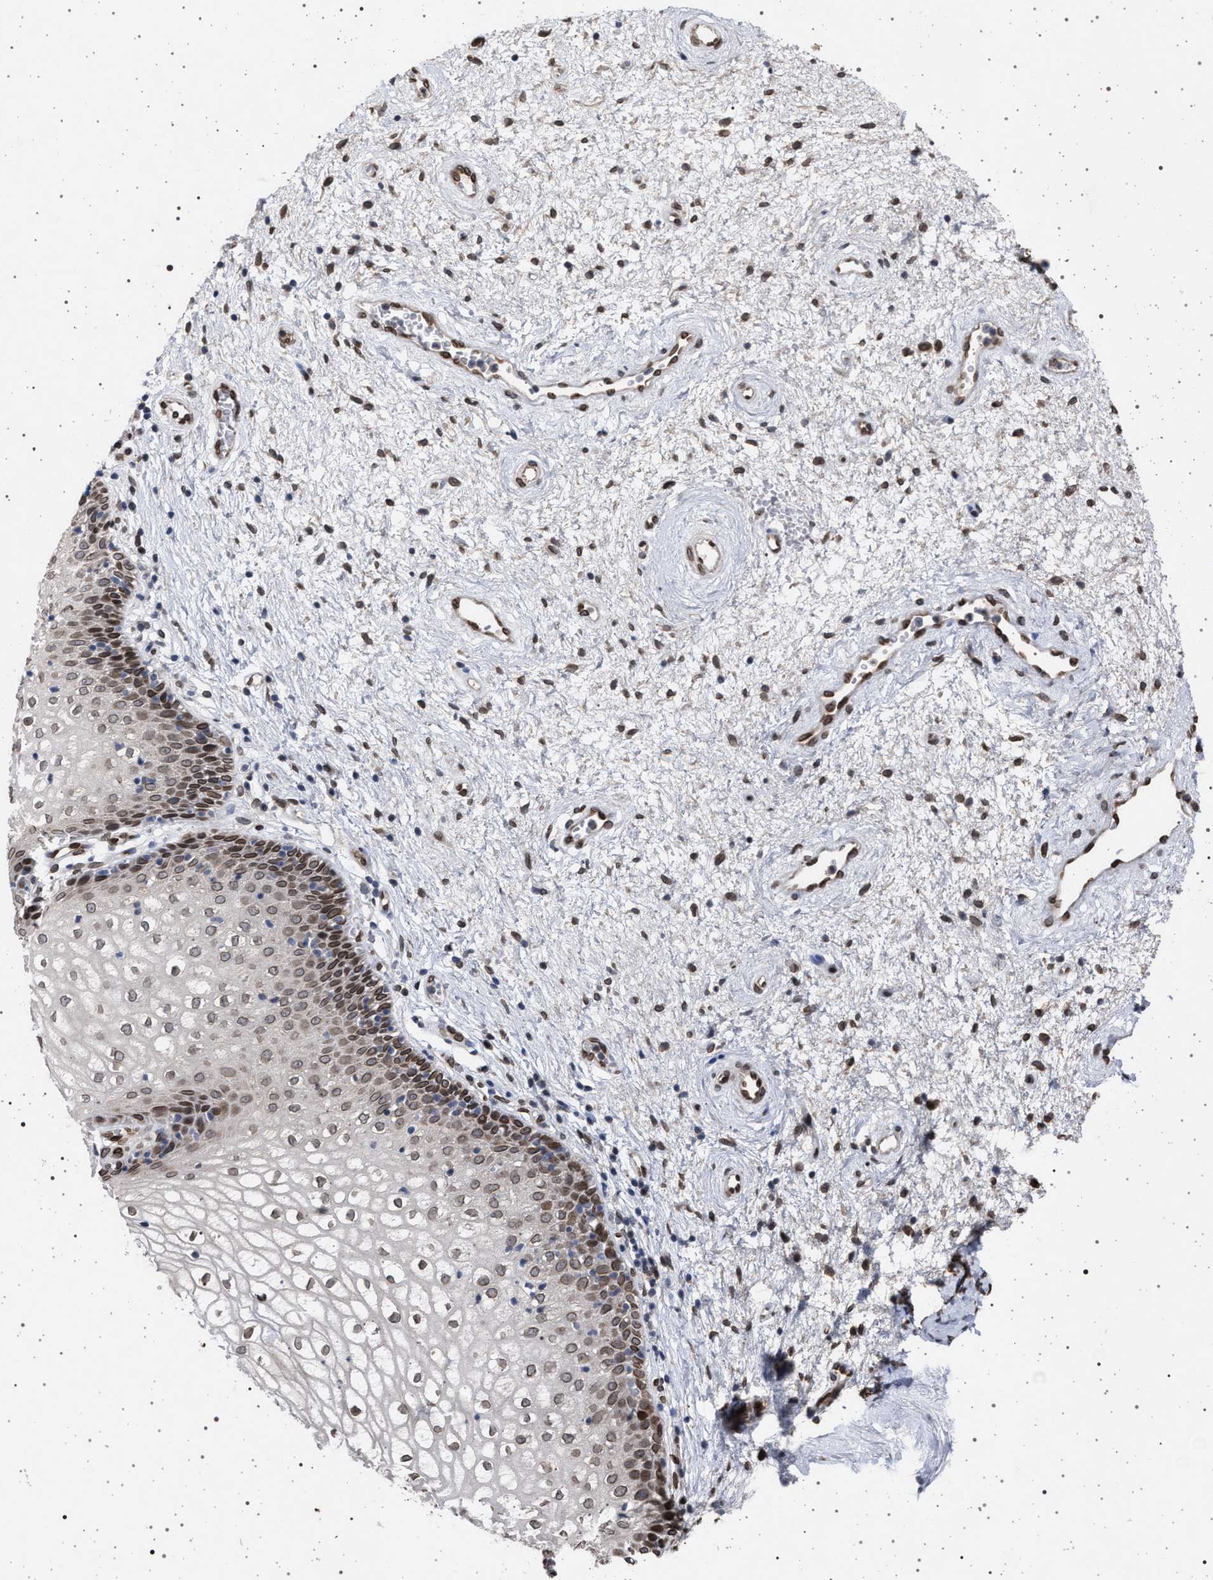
{"staining": {"intensity": "moderate", "quantity": "25%-75%", "location": "cytoplasmic/membranous,nuclear"}, "tissue": "vagina", "cell_type": "Squamous epithelial cells", "image_type": "normal", "snomed": [{"axis": "morphology", "description": "Normal tissue, NOS"}, {"axis": "topography", "description": "Vagina"}], "caption": "Moderate cytoplasmic/membranous,nuclear staining for a protein is identified in approximately 25%-75% of squamous epithelial cells of unremarkable vagina using IHC.", "gene": "ING2", "patient": {"sex": "female", "age": 34}}